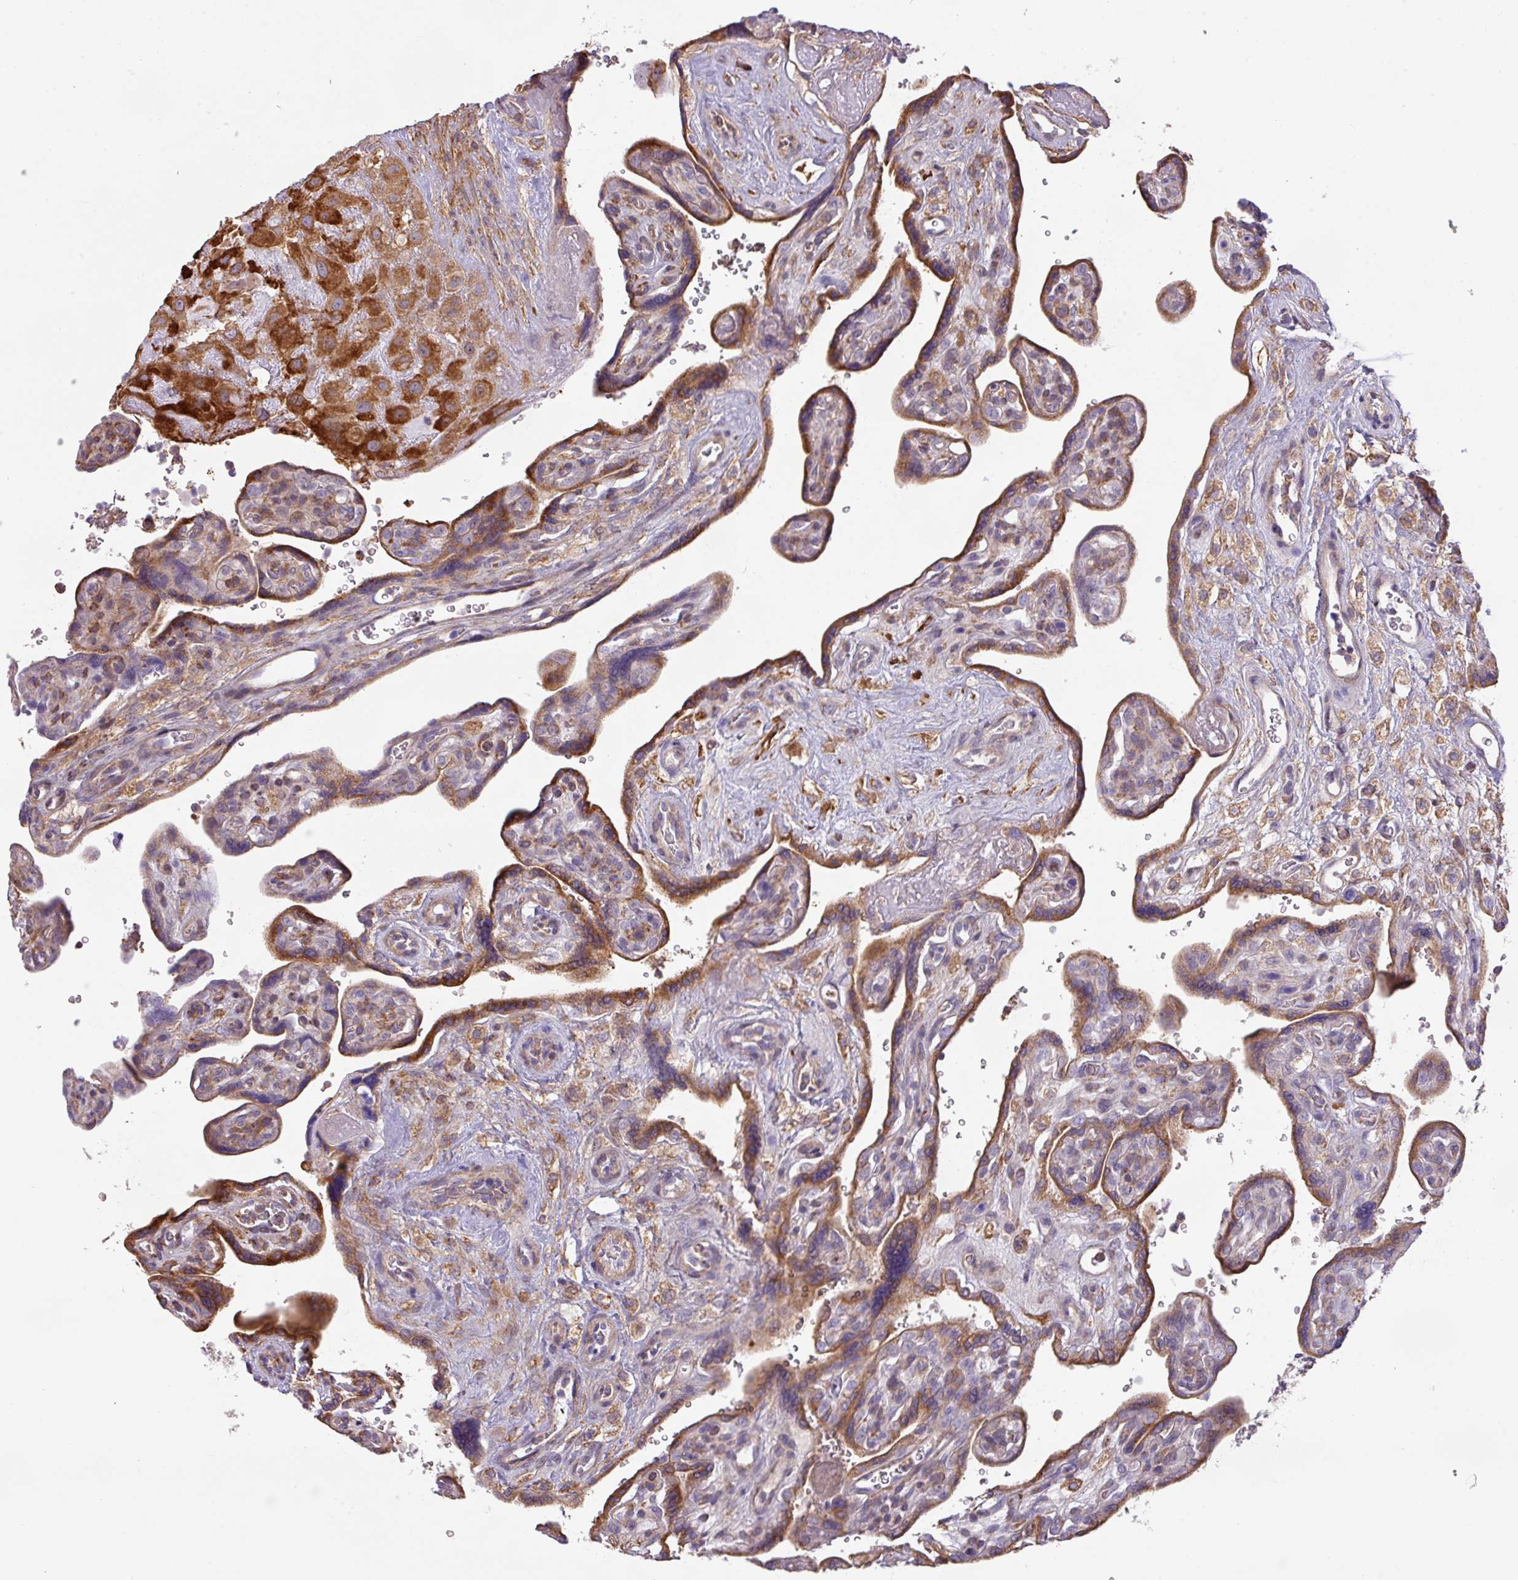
{"staining": {"intensity": "strong", "quantity": ">75%", "location": "cytoplasmic/membranous"}, "tissue": "placenta", "cell_type": "Decidual cells", "image_type": "normal", "snomed": [{"axis": "morphology", "description": "Normal tissue, NOS"}, {"axis": "topography", "description": "Placenta"}], "caption": "Normal placenta demonstrates strong cytoplasmic/membranous expression in approximately >75% of decidual cells.", "gene": "LRRC41", "patient": {"sex": "female", "age": 39}}